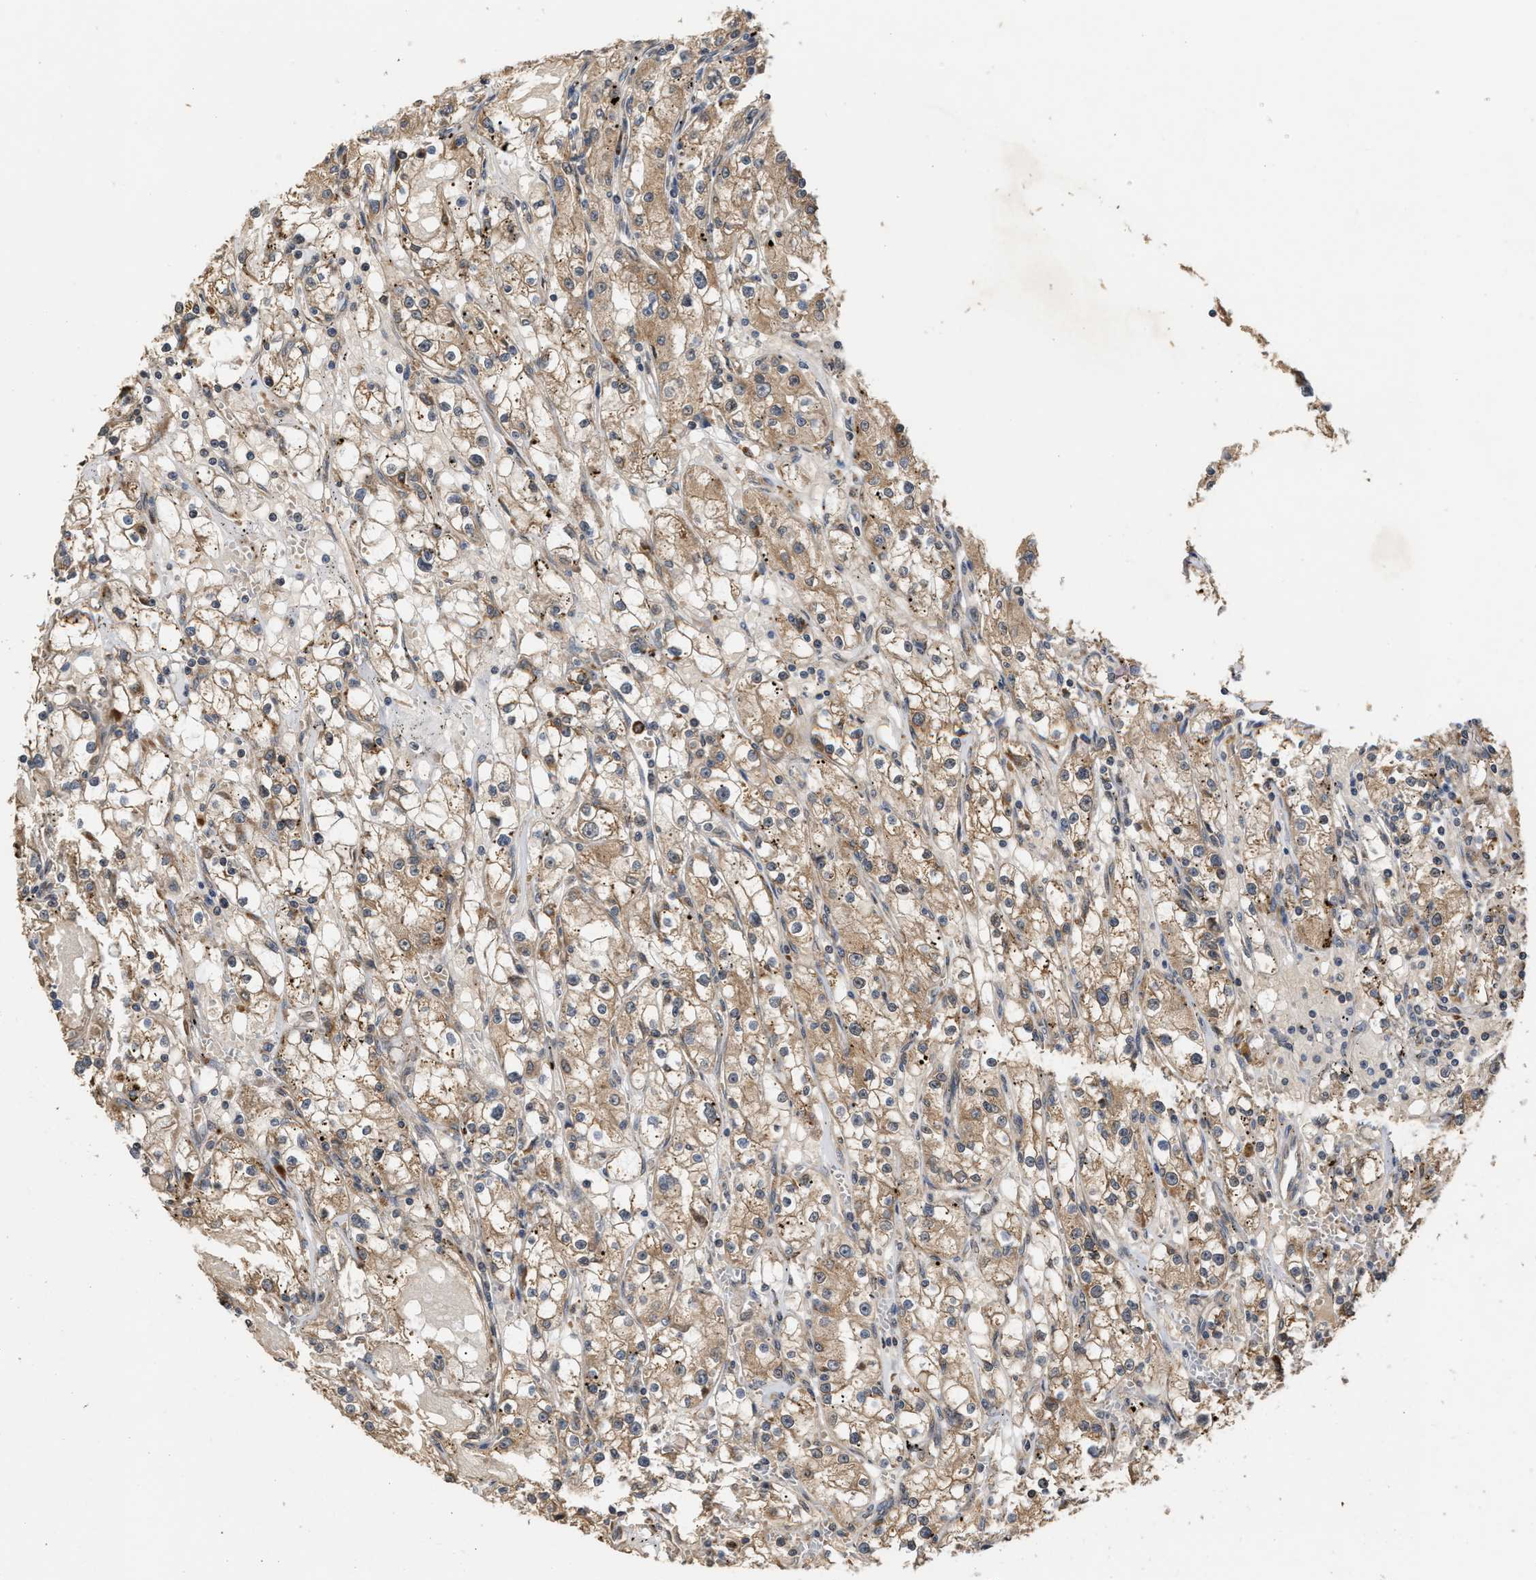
{"staining": {"intensity": "moderate", "quantity": ">75%", "location": "cytoplasmic/membranous"}, "tissue": "renal cancer", "cell_type": "Tumor cells", "image_type": "cancer", "snomed": [{"axis": "morphology", "description": "Adenocarcinoma, NOS"}, {"axis": "topography", "description": "Kidney"}], "caption": "Renal adenocarcinoma was stained to show a protein in brown. There is medium levels of moderate cytoplasmic/membranous staining in approximately >75% of tumor cells.", "gene": "SAR1A", "patient": {"sex": "male", "age": 56}}